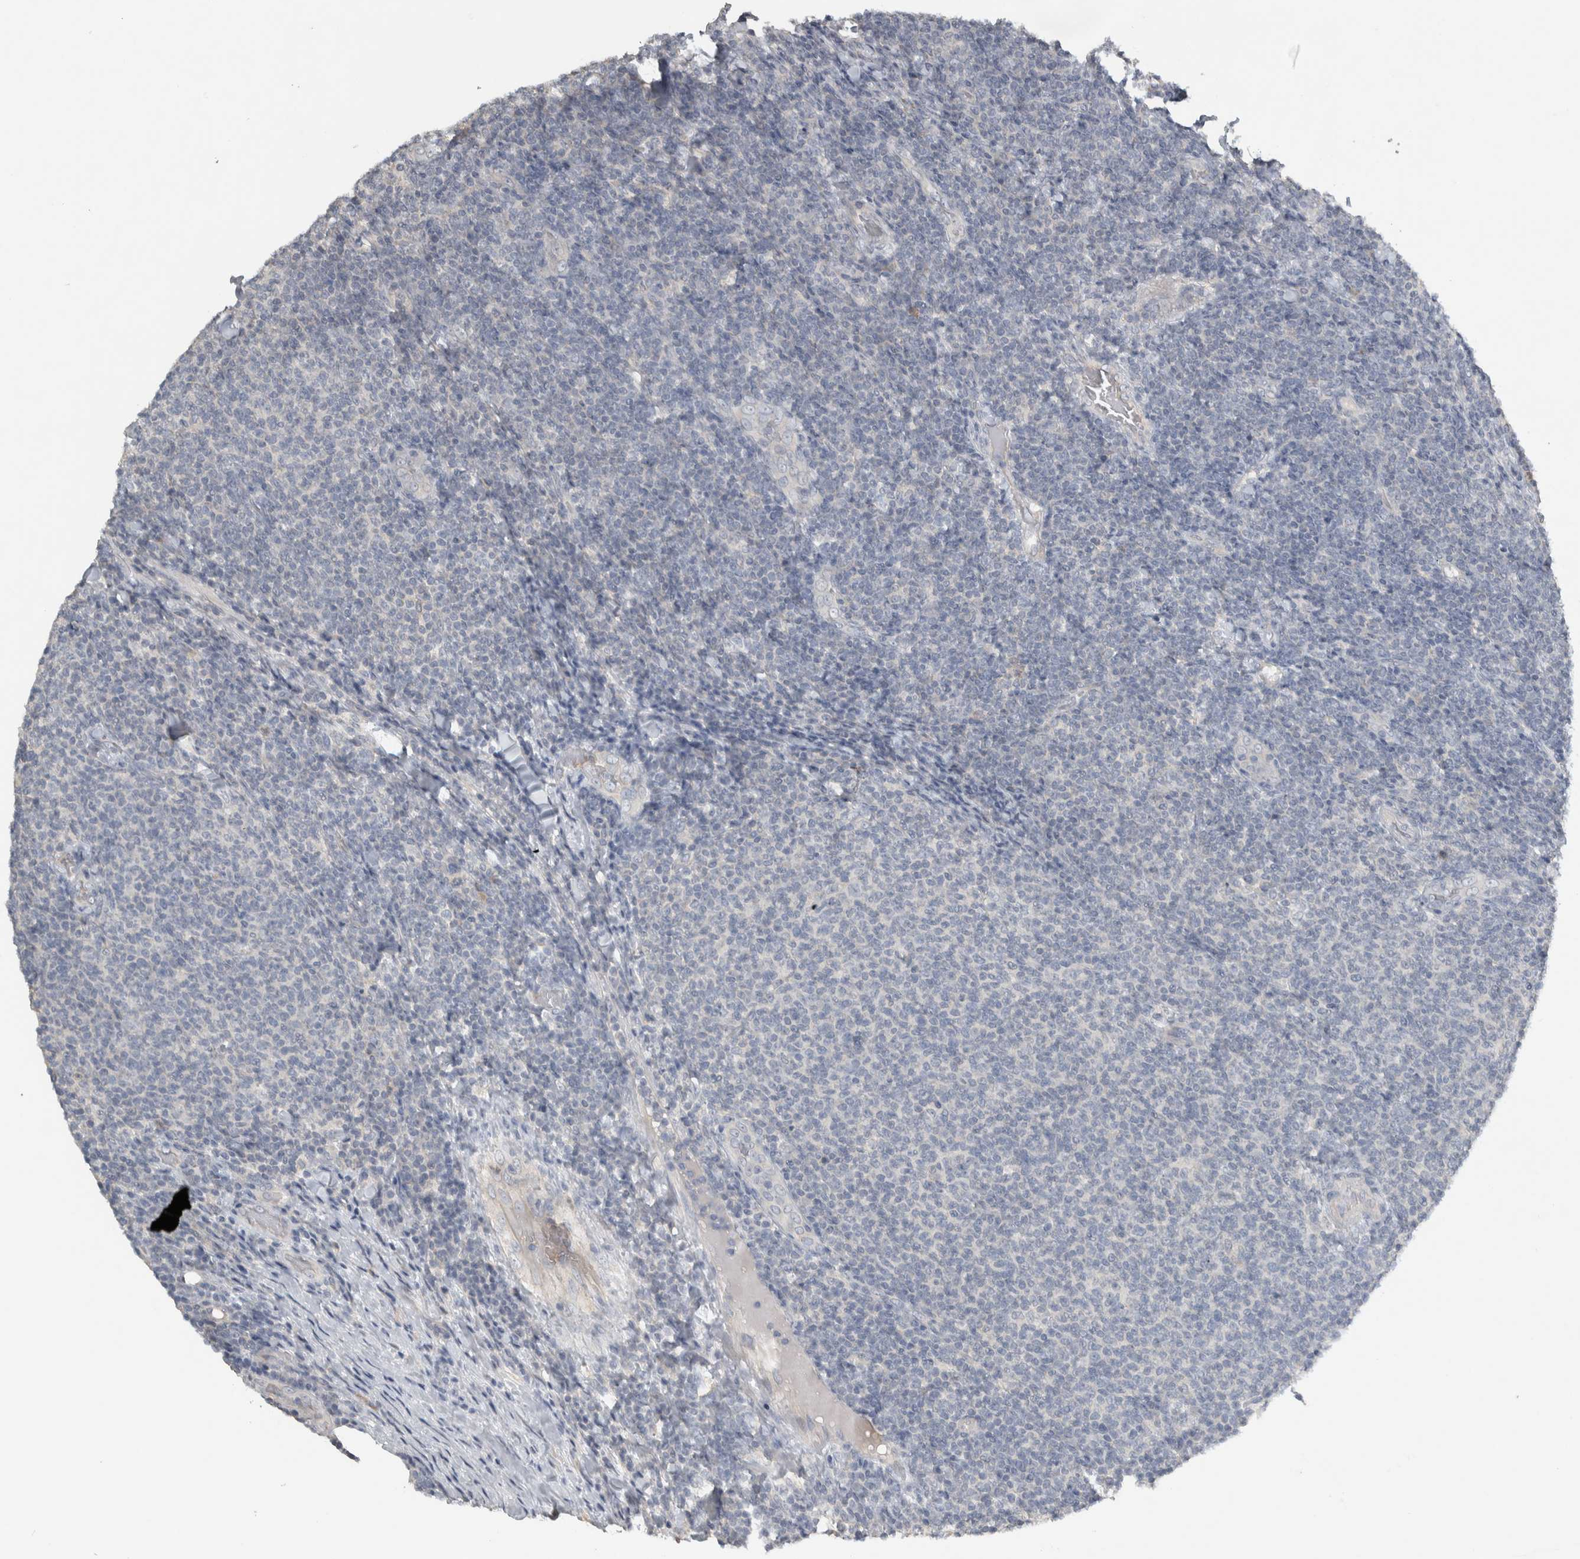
{"staining": {"intensity": "negative", "quantity": "none", "location": "none"}, "tissue": "lymphoma", "cell_type": "Tumor cells", "image_type": "cancer", "snomed": [{"axis": "morphology", "description": "Malignant lymphoma, non-Hodgkin's type, Low grade"}, {"axis": "topography", "description": "Lymph node"}], "caption": "Micrograph shows no protein expression in tumor cells of lymphoma tissue. The staining is performed using DAB (3,3'-diaminobenzidine) brown chromogen with nuclei counter-stained in using hematoxylin.", "gene": "EIF3H", "patient": {"sex": "male", "age": 66}}